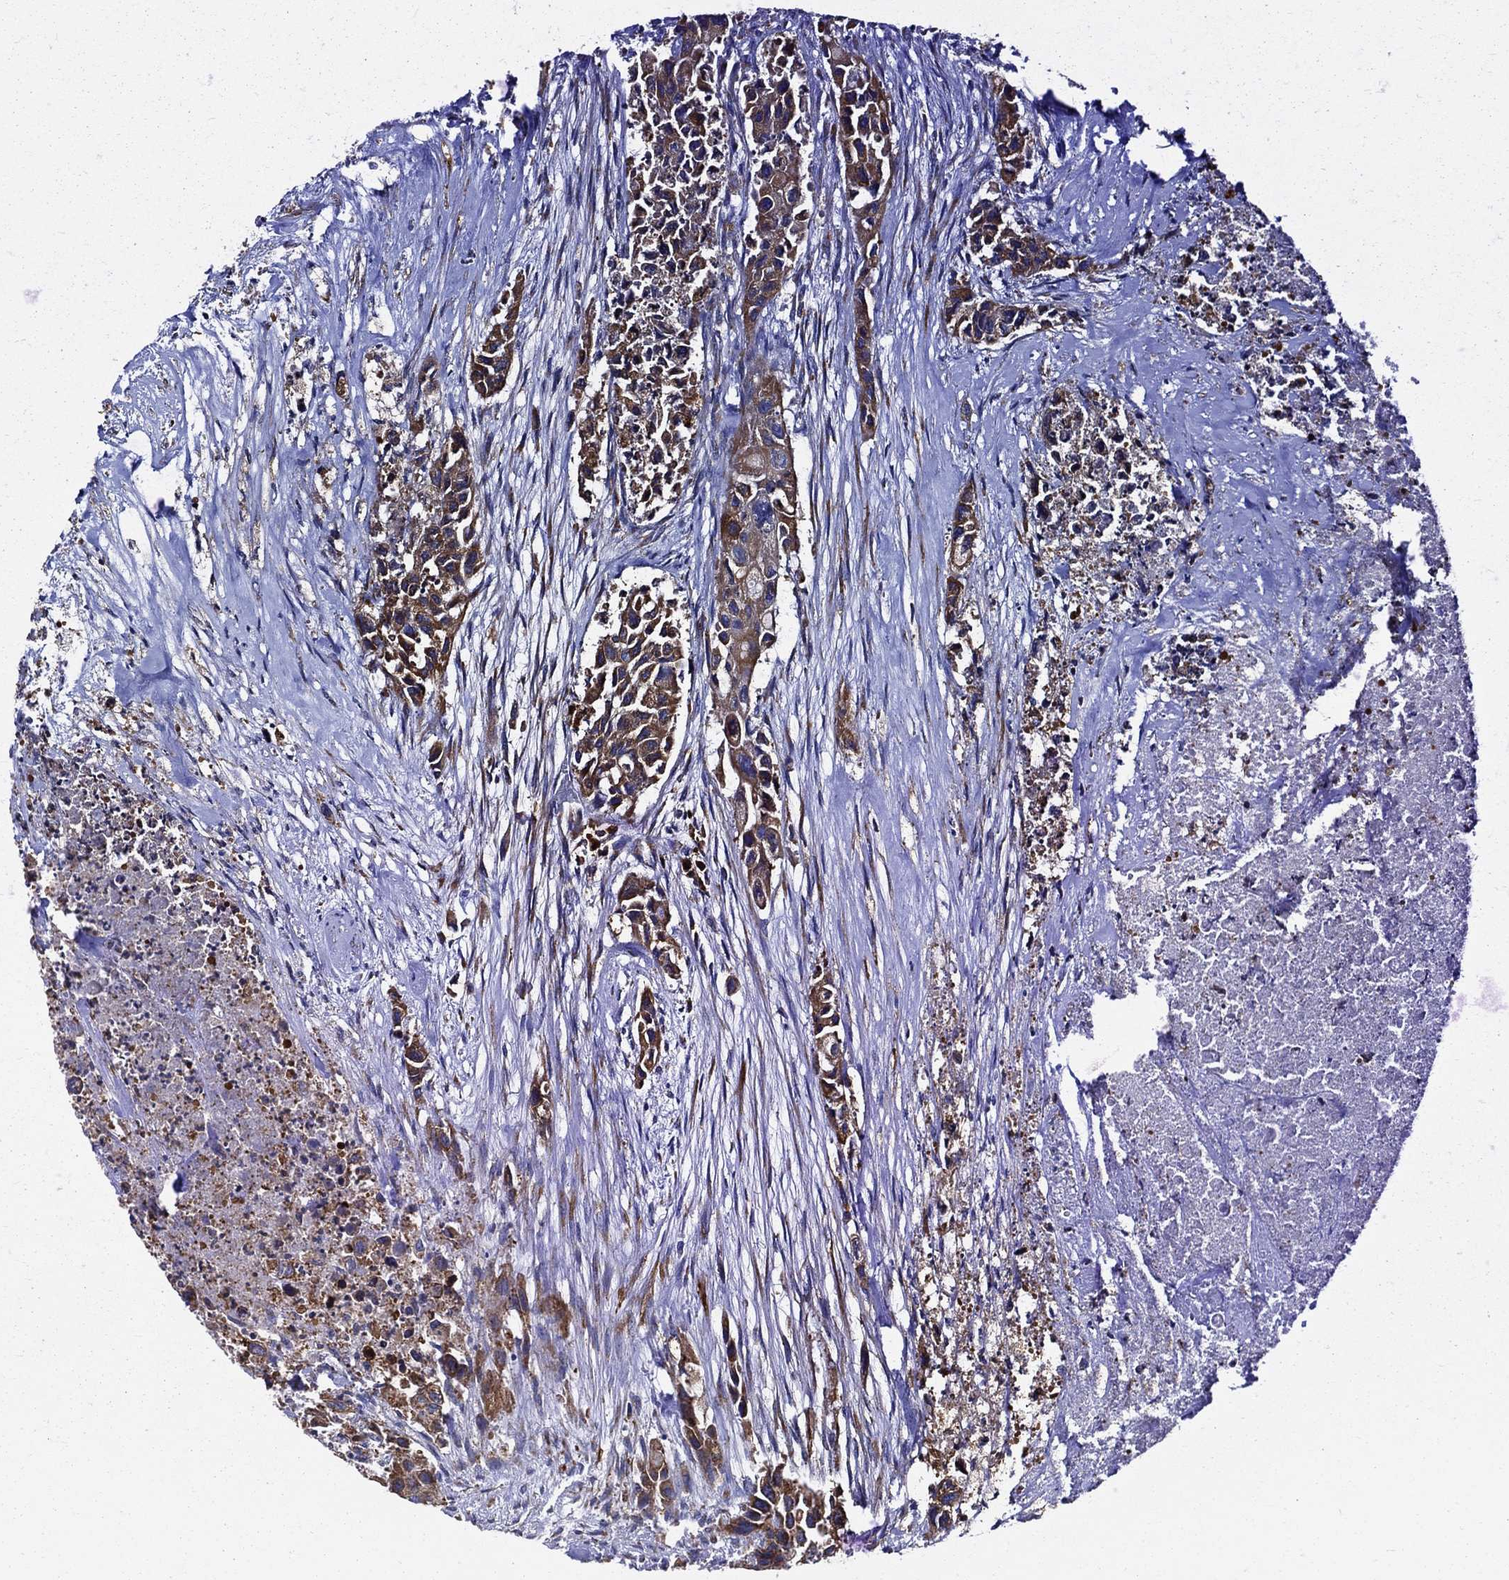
{"staining": {"intensity": "moderate", "quantity": "25%-75%", "location": "cytoplasmic/membranous"}, "tissue": "urothelial cancer", "cell_type": "Tumor cells", "image_type": "cancer", "snomed": [{"axis": "morphology", "description": "Urothelial carcinoma, High grade"}, {"axis": "topography", "description": "Urinary bladder"}], "caption": "IHC micrograph of neoplastic tissue: human urothelial cancer stained using immunohistochemistry (IHC) demonstrates medium levels of moderate protein expression localized specifically in the cytoplasmic/membranous of tumor cells, appearing as a cytoplasmic/membranous brown color.", "gene": "PRDX4", "patient": {"sex": "female", "age": 73}}